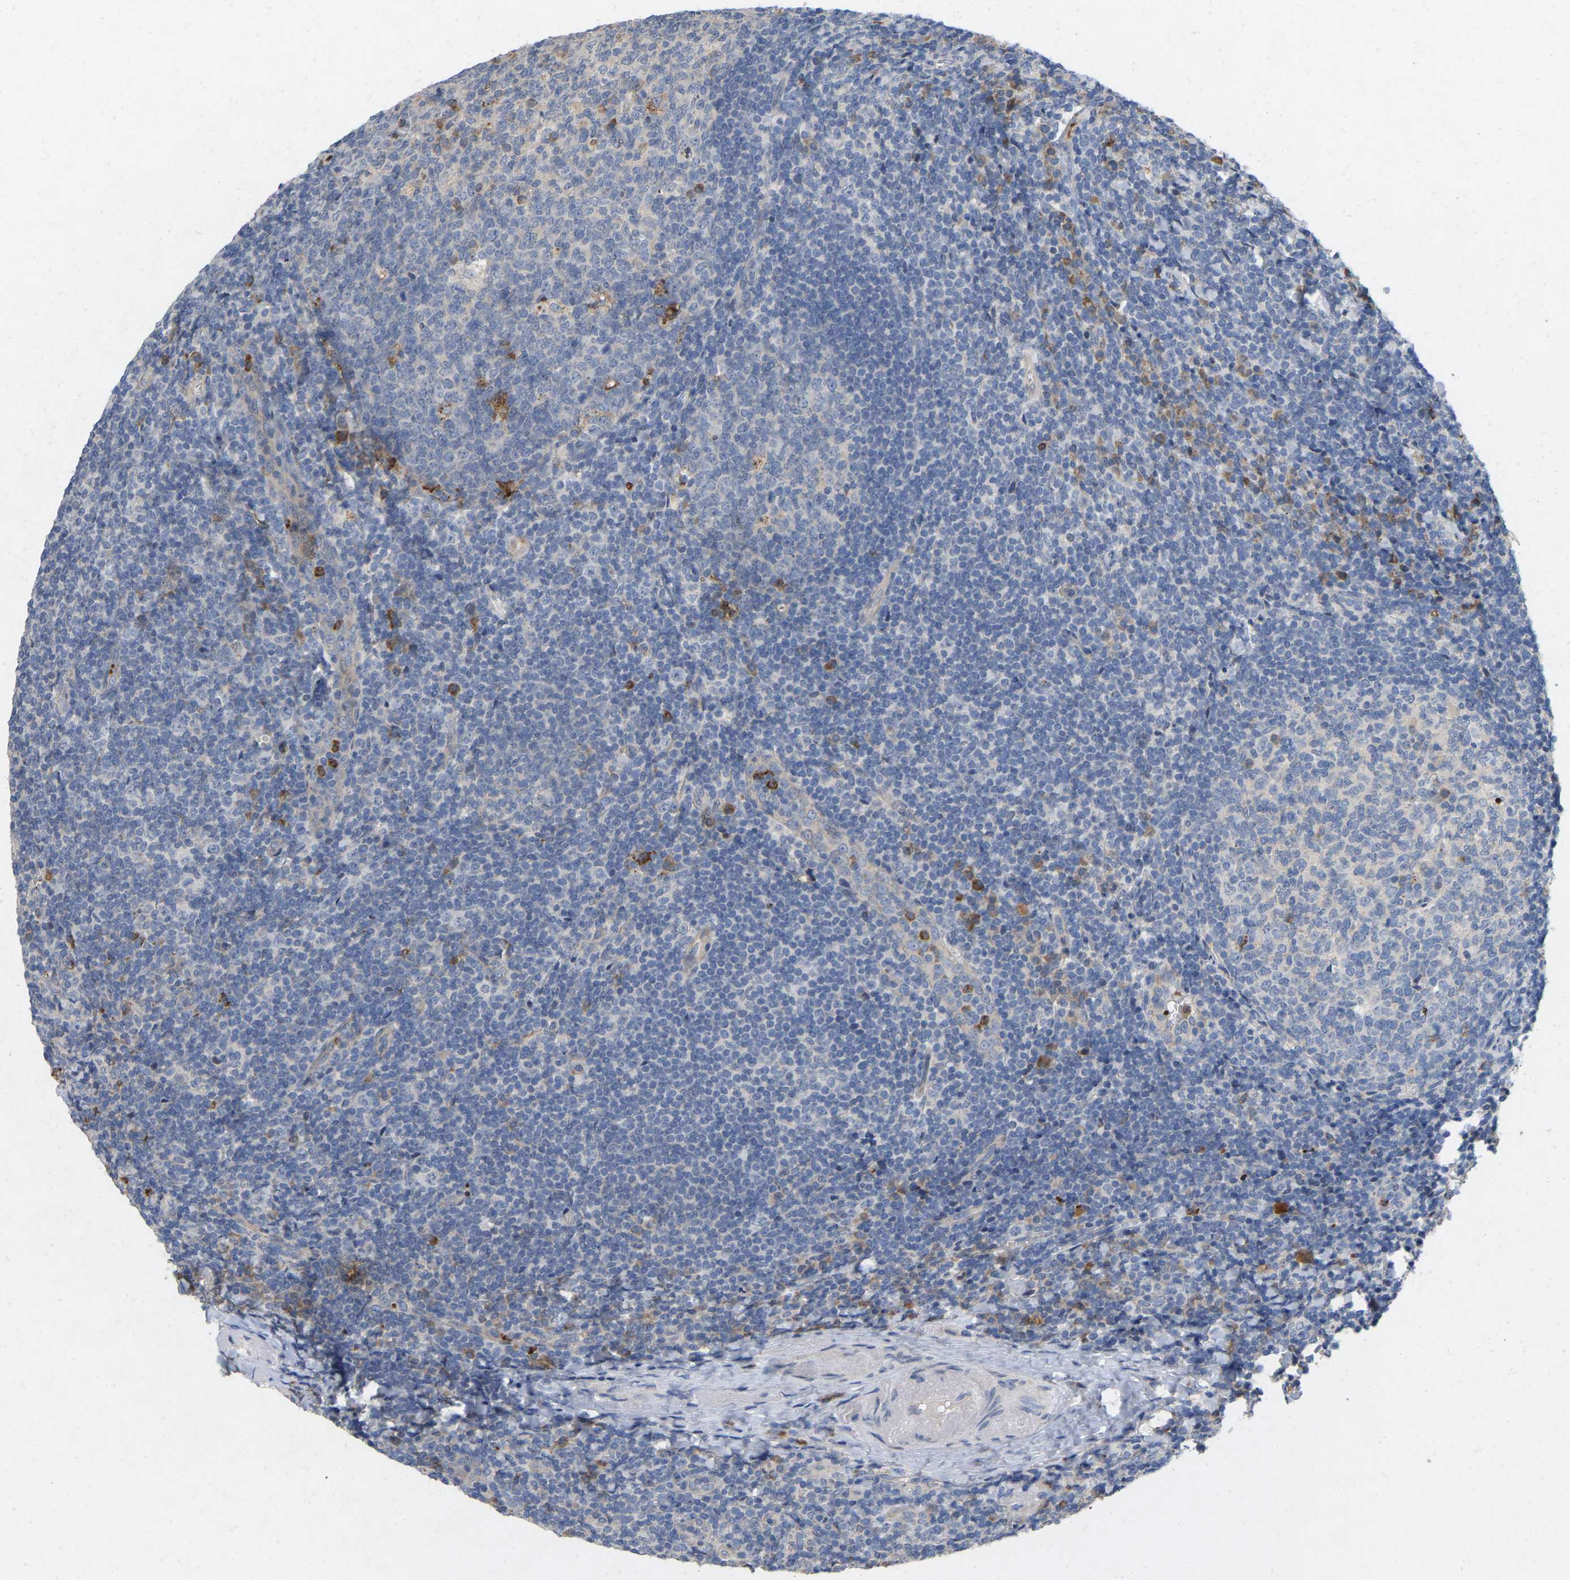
{"staining": {"intensity": "negative", "quantity": "none", "location": "none"}, "tissue": "tonsil", "cell_type": "Germinal center cells", "image_type": "normal", "snomed": [{"axis": "morphology", "description": "Normal tissue, NOS"}, {"axis": "topography", "description": "Tonsil"}], "caption": "Tonsil stained for a protein using immunohistochemistry shows no staining germinal center cells.", "gene": "RHEB", "patient": {"sex": "male", "age": 37}}